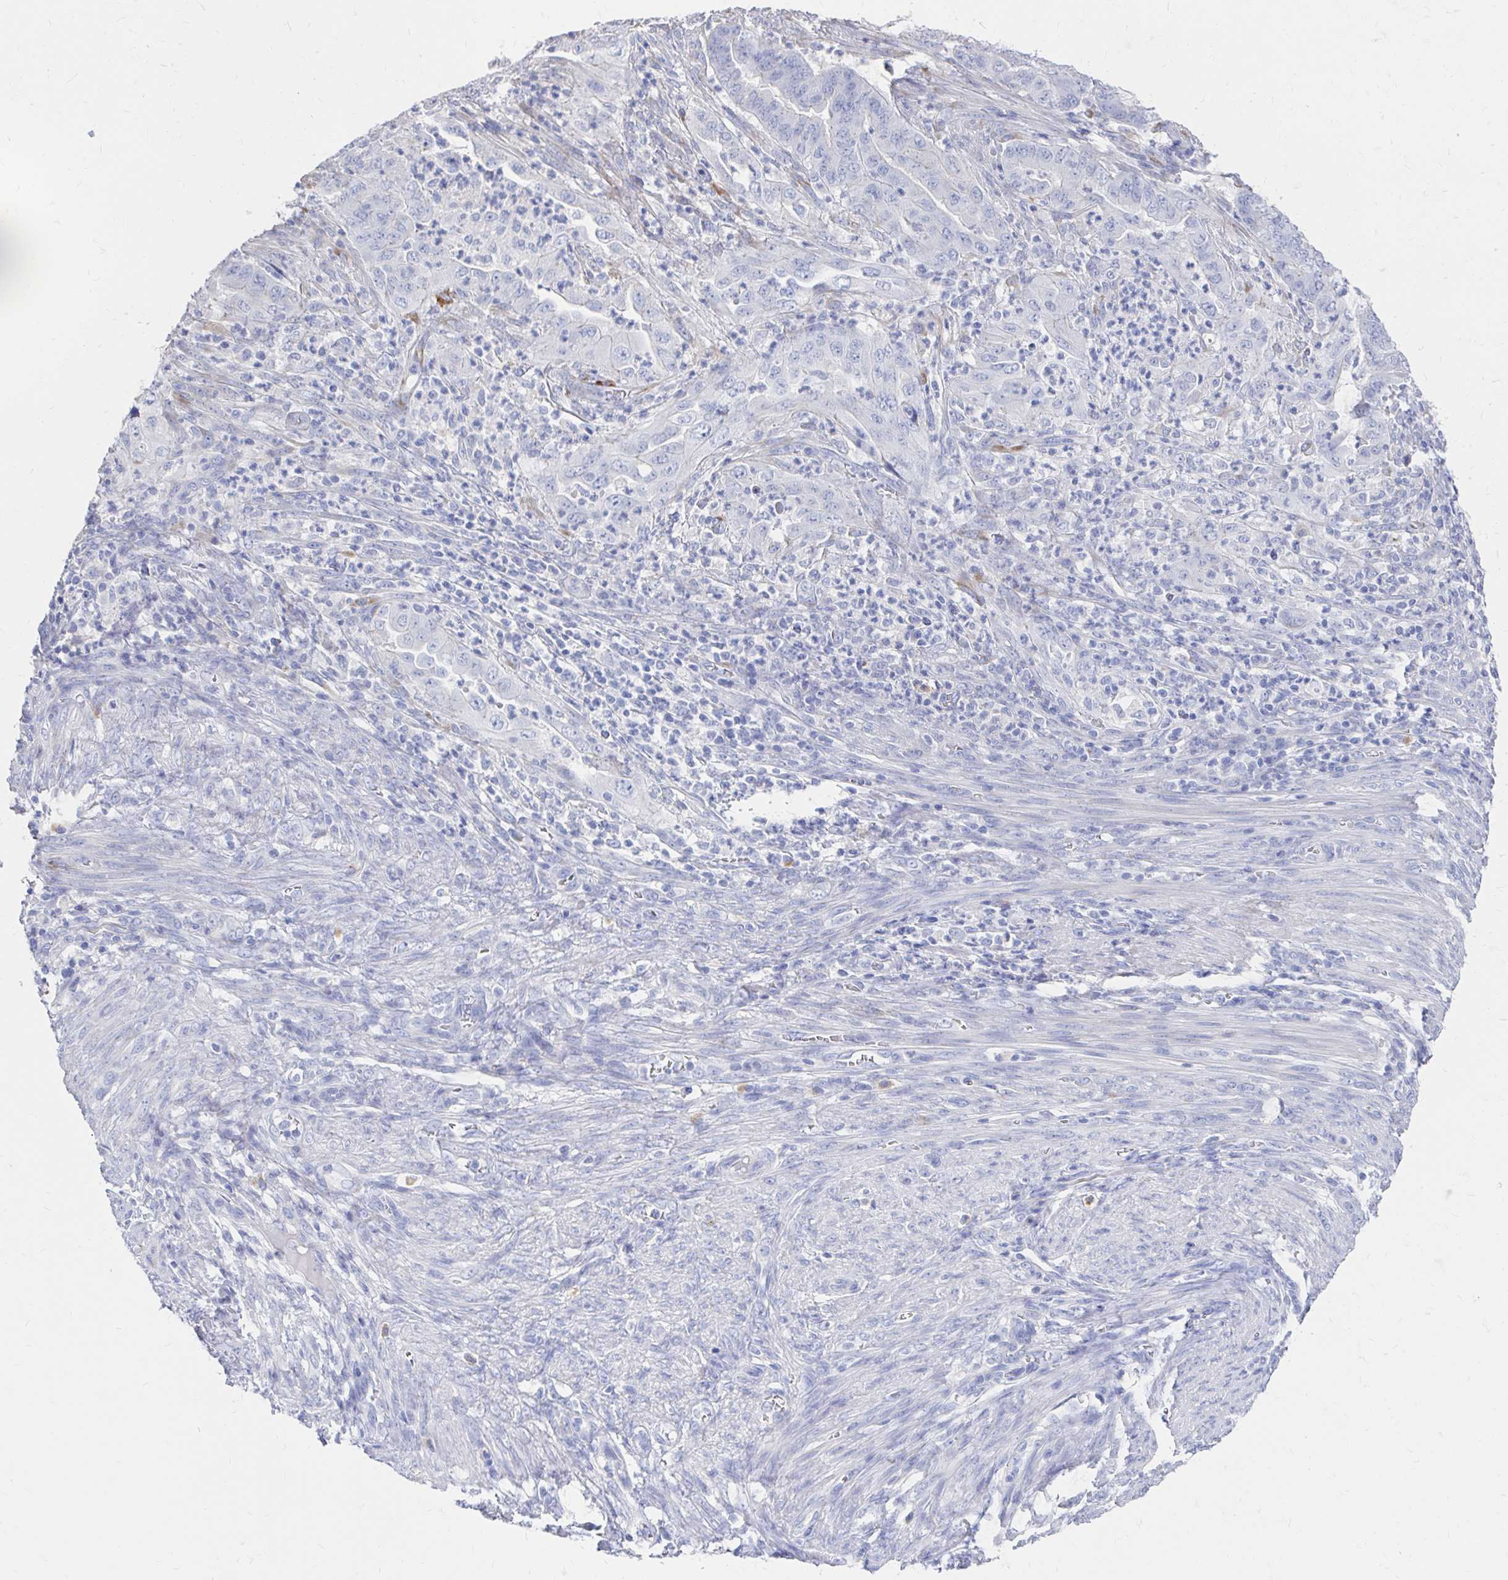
{"staining": {"intensity": "negative", "quantity": "none", "location": "none"}, "tissue": "endometrial cancer", "cell_type": "Tumor cells", "image_type": "cancer", "snomed": [{"axis": "morphology", "description": "Adenocarcinoma, NOS"}, {"axis": "topography", "description": "Endometrium"}], "caption": "High magnification brightfield microscopy of adenocarcinoma (endometrial) stained with DAB (brown) and counterstained with hematoxylin (blue): tumor cells show no significant staining. (Immunohistochemistry (ihc), brightfield microscopy, high magnification).", "gene": "LAMC3", "patient": {"sex": "female", "age": 51}}